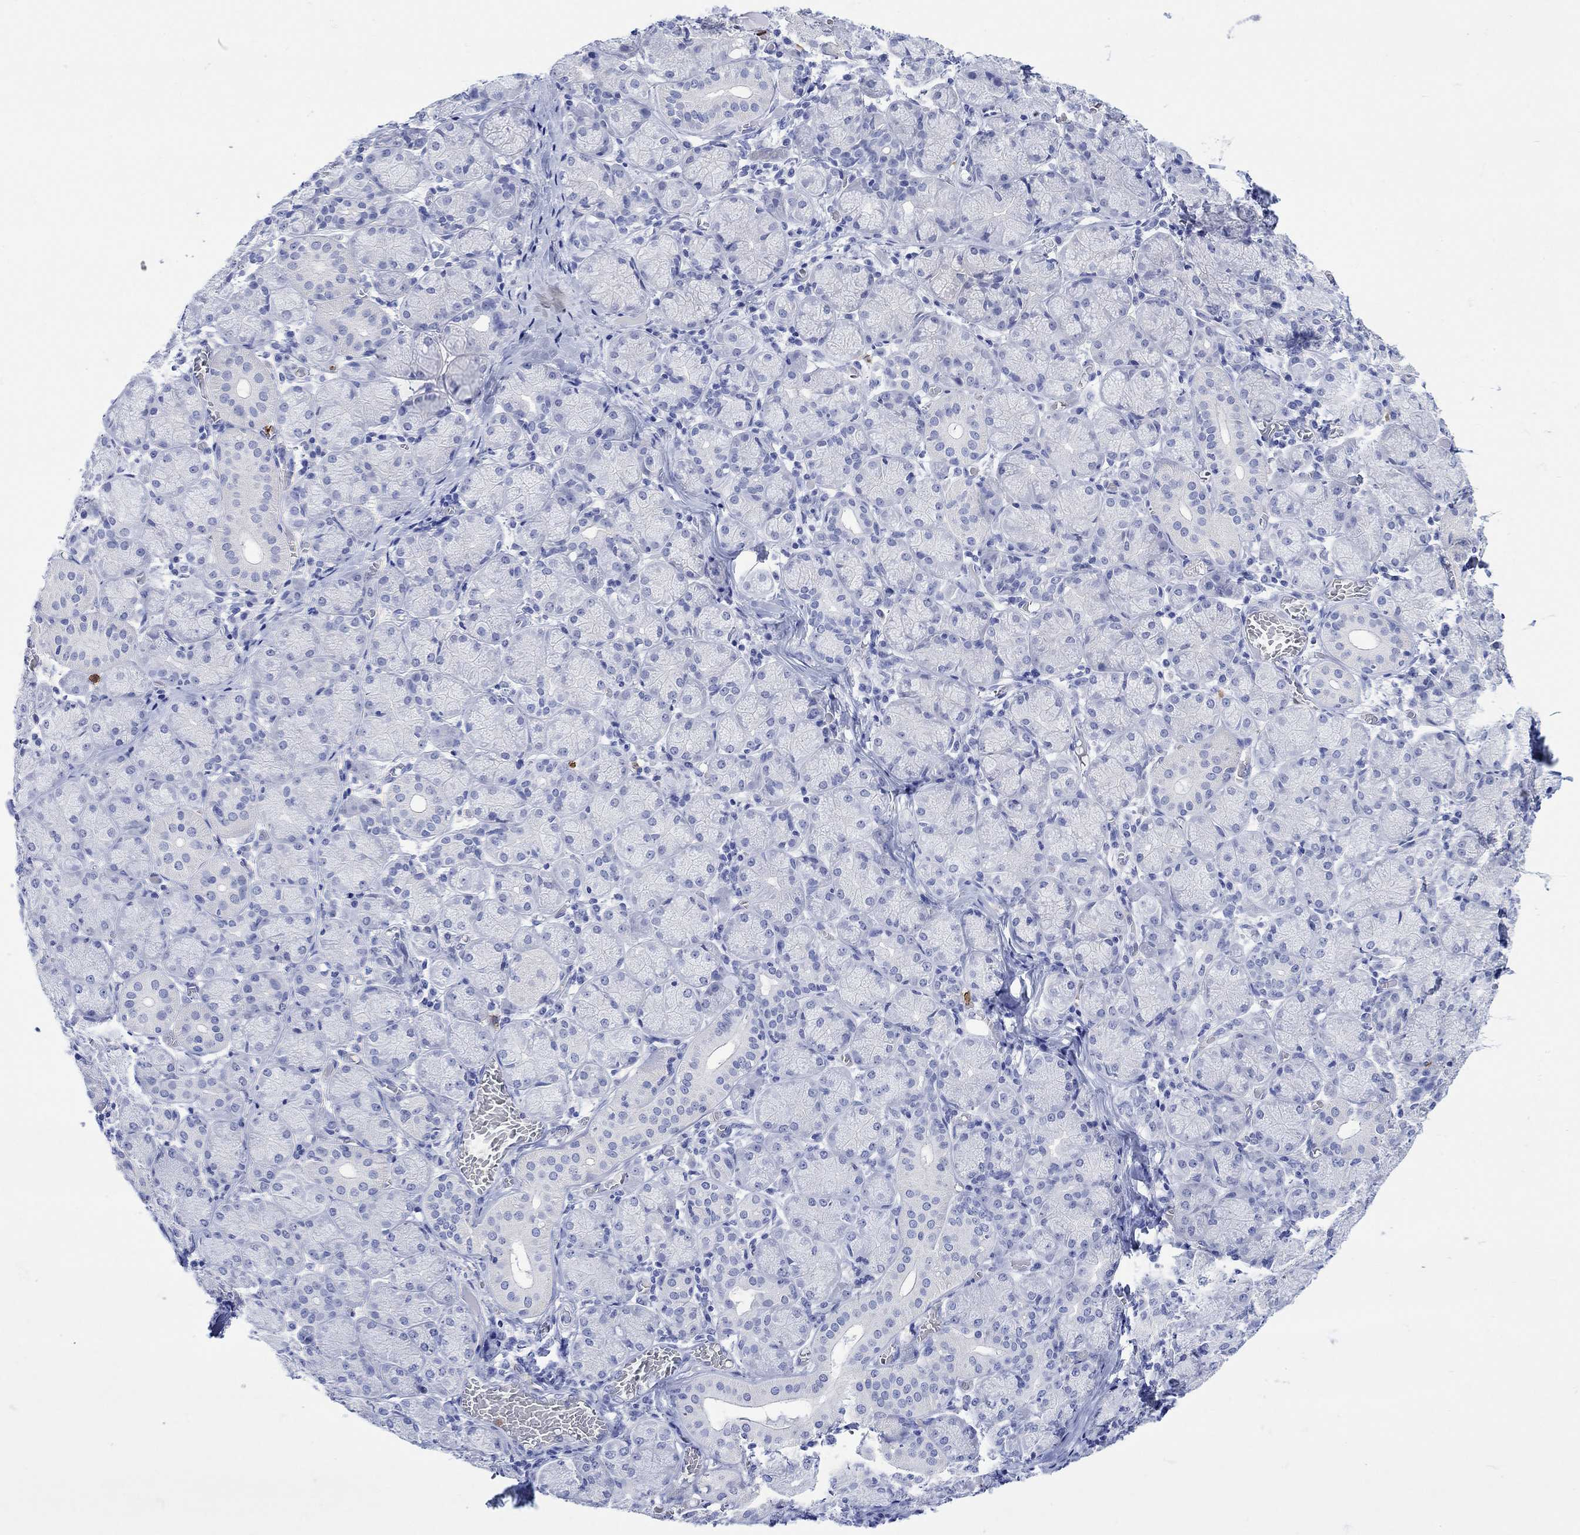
{"staining": {"intensity": "negative", "quantity": "none", "location": "none"}, "tissue": "salivary gland", "cell_type": "Glandular cells", "image_type": "normal", "snomed": [{"axis": "morphology", "description": "Normal tissue, NOS"}, {"axis": "topography", "description": "Salivary gland"}, {"axis": "topography", "description": "Peripheral nerve tissue"}], "caption": "Immunohistochemistry (IHC) histopathology image of benign human salivary gland stained for a protein (brown), which exhibits no positivity in glandular cells.", "gene": "LINGO3", "patient": {"sex": "female", "age": 24}}